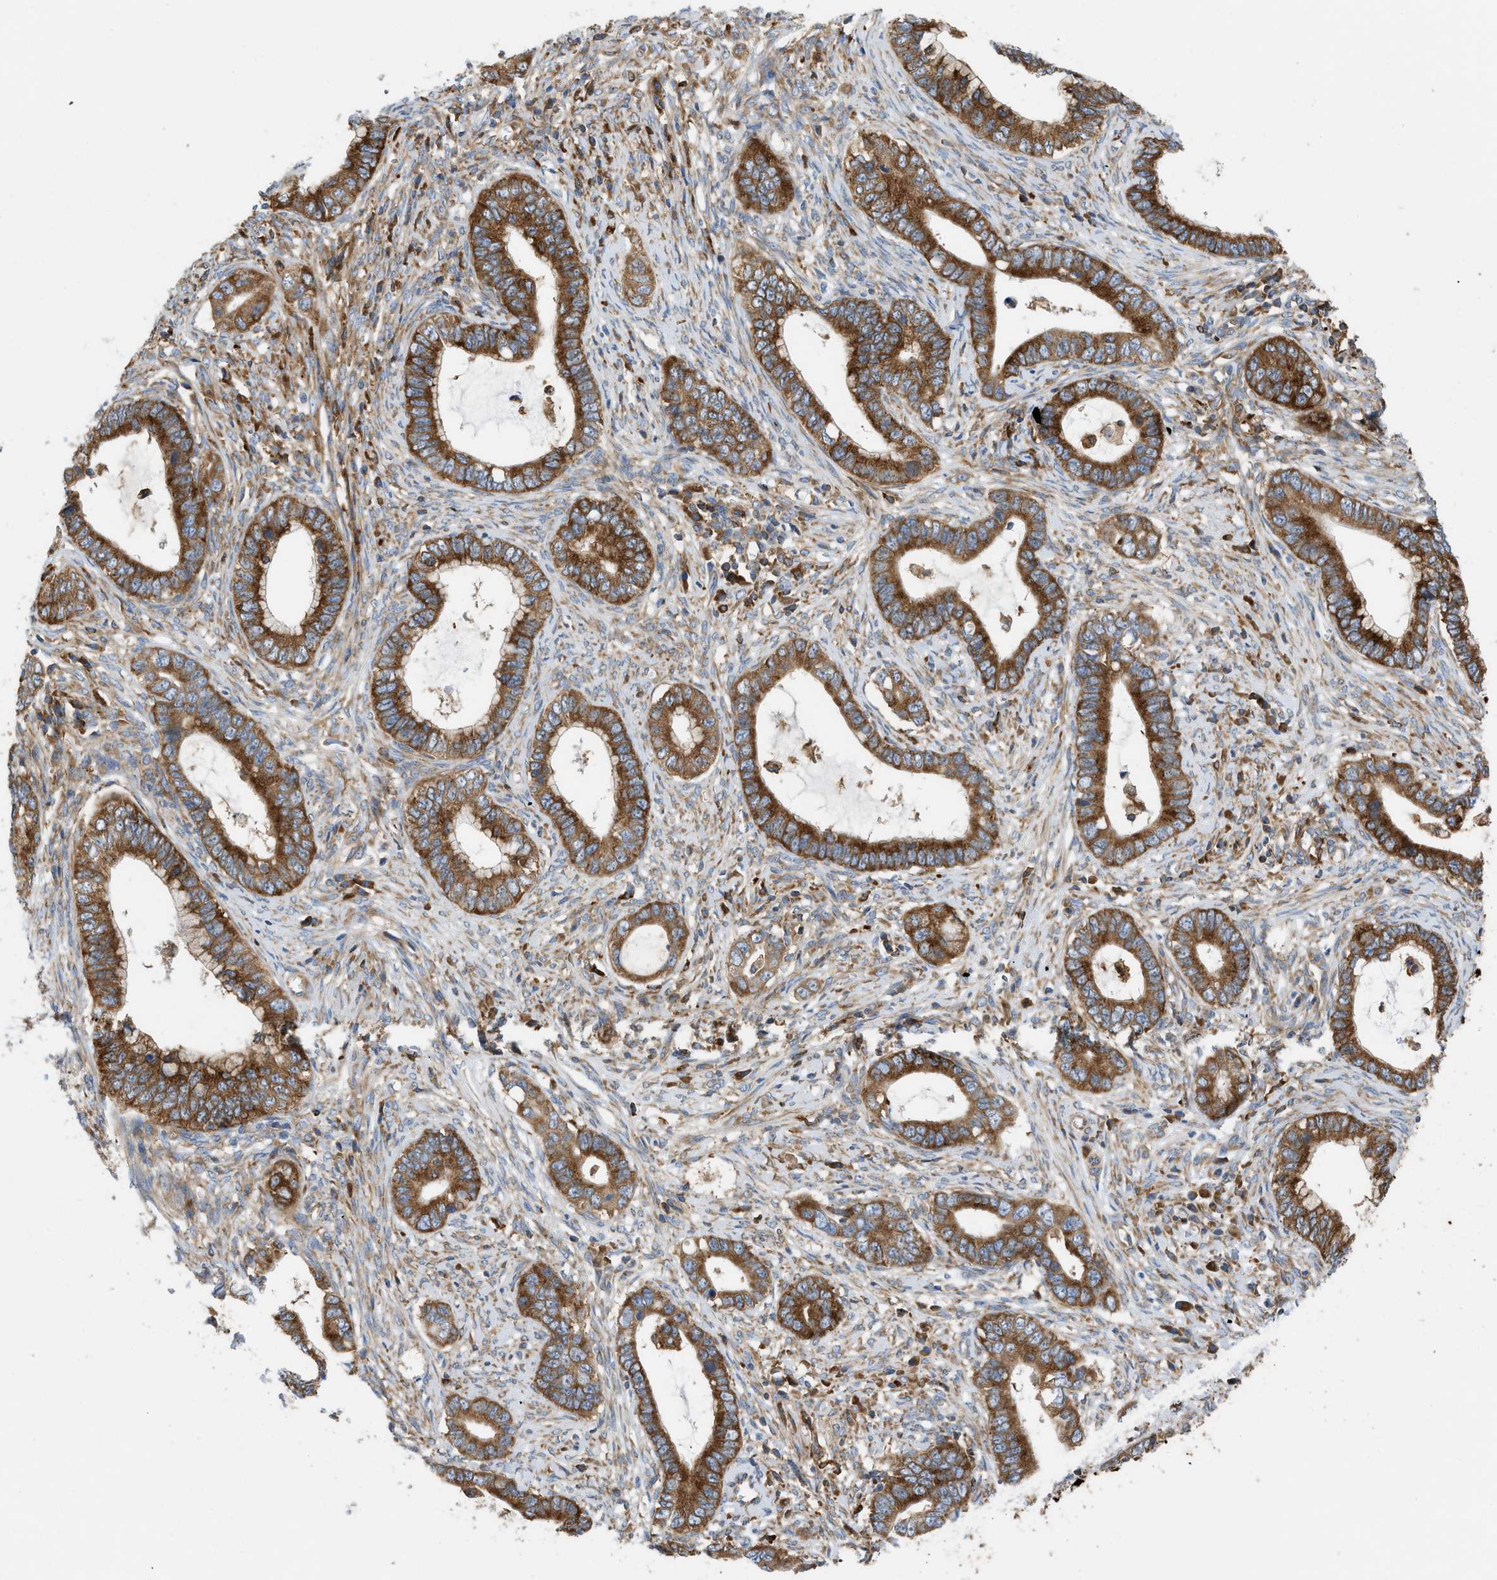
{"staining": {"intensity": "strong", "quantity": ">75%", "location": "cytoplasmic/membranous"}, "tissue": "cervical cancer", "cell_type": "Tumor cells", "image_type": "cancer", "snomed": [{"axis": "morphology", "description": "Adenocarcinoma, NOS"}, {"axis": "topography", "description": "Cervix"}], "caption": "Human cervical cancer (adenocarcinoma) stained with a protein marker shows strong staining in tumor cells.", "gene": "GPAT4", "patient": {"sex": "female", "age": 44}}